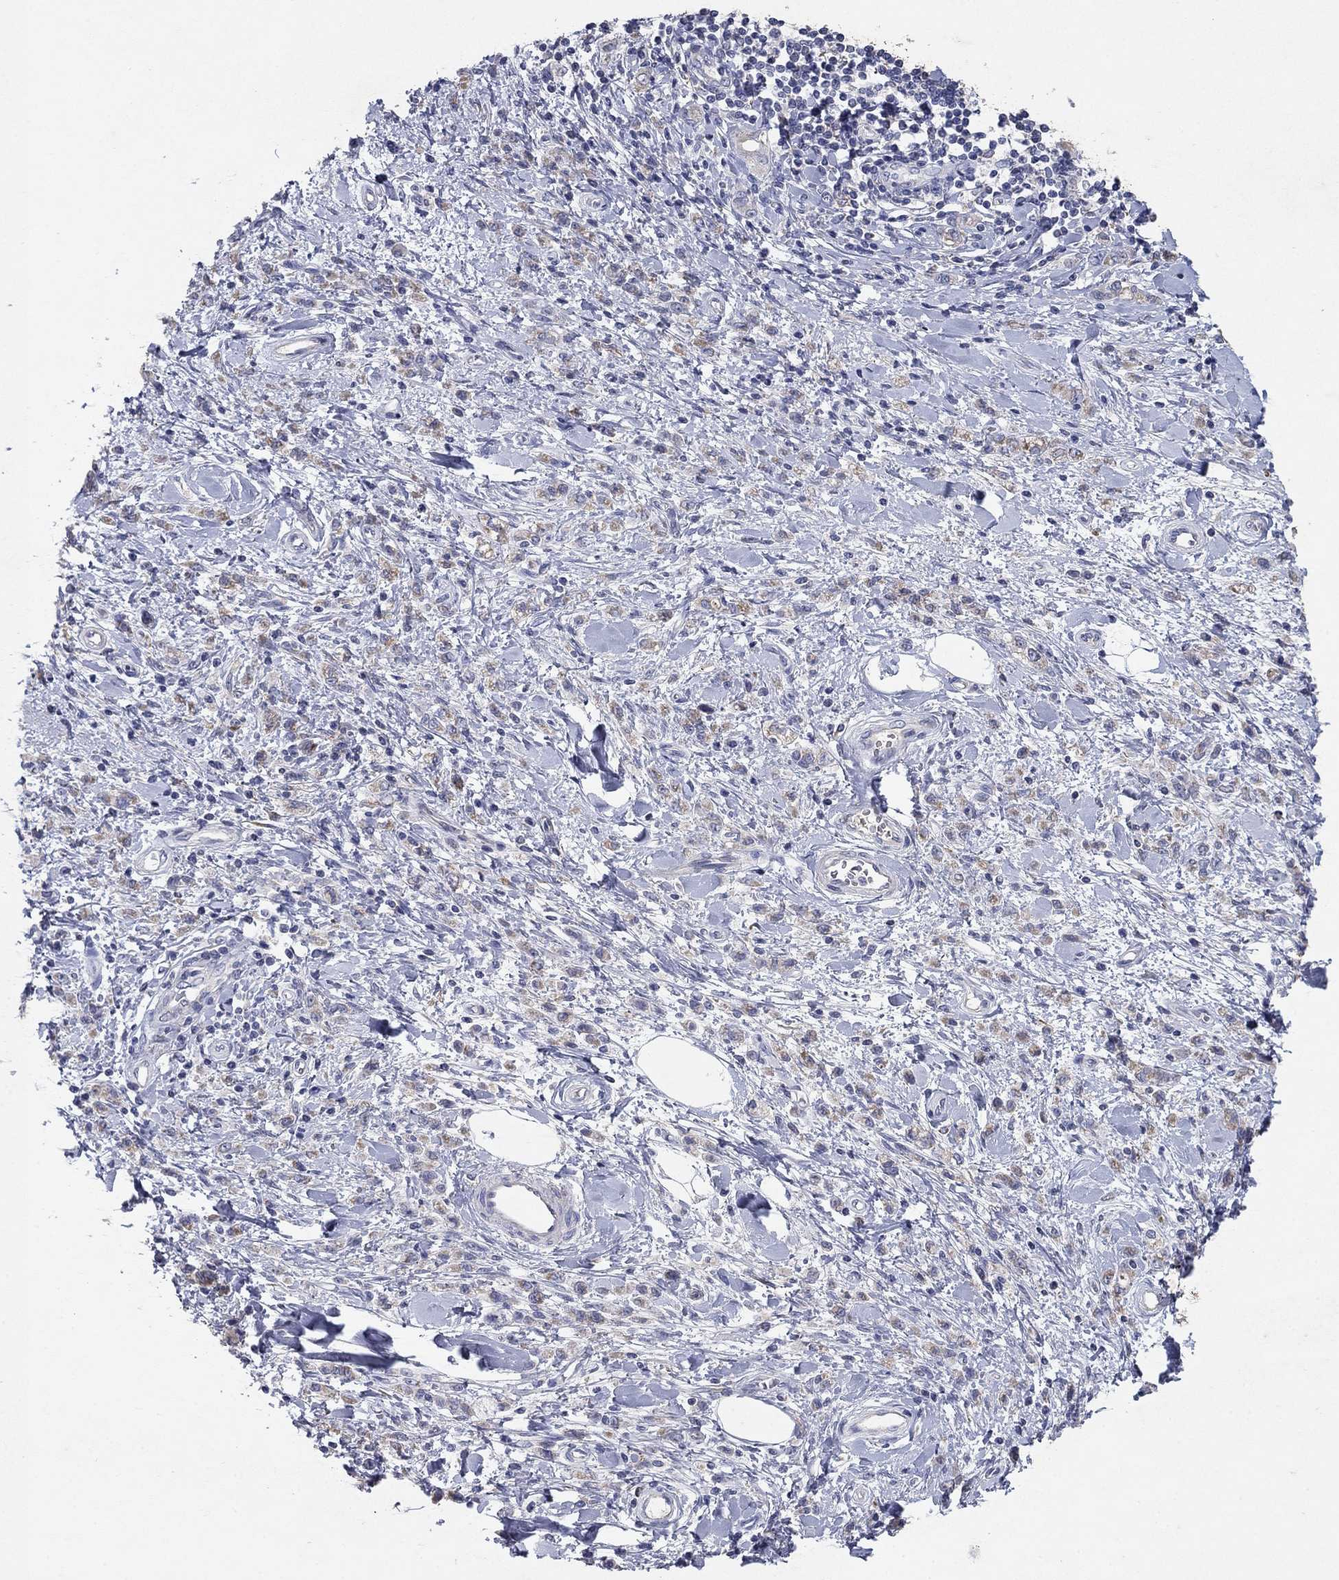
{"staining": {"intensity": "negative", "quantity": "none", "location": "none"}, "tissue": "stomach cancer", "cell_type": "Tumor cells", "image_type": "cancer", "snomed": [{"axis": "morphology", "description": "Adenocarcinoma, NOS"}, {"axis": "topography", "description": "Stomach"}], "caption": "Immunohistochemistry of adenocarcinoma (stomach) reveals no expression in tumor cells.", "gene": "PTGDS", "patient": {"sex": "male", "age": 77}}